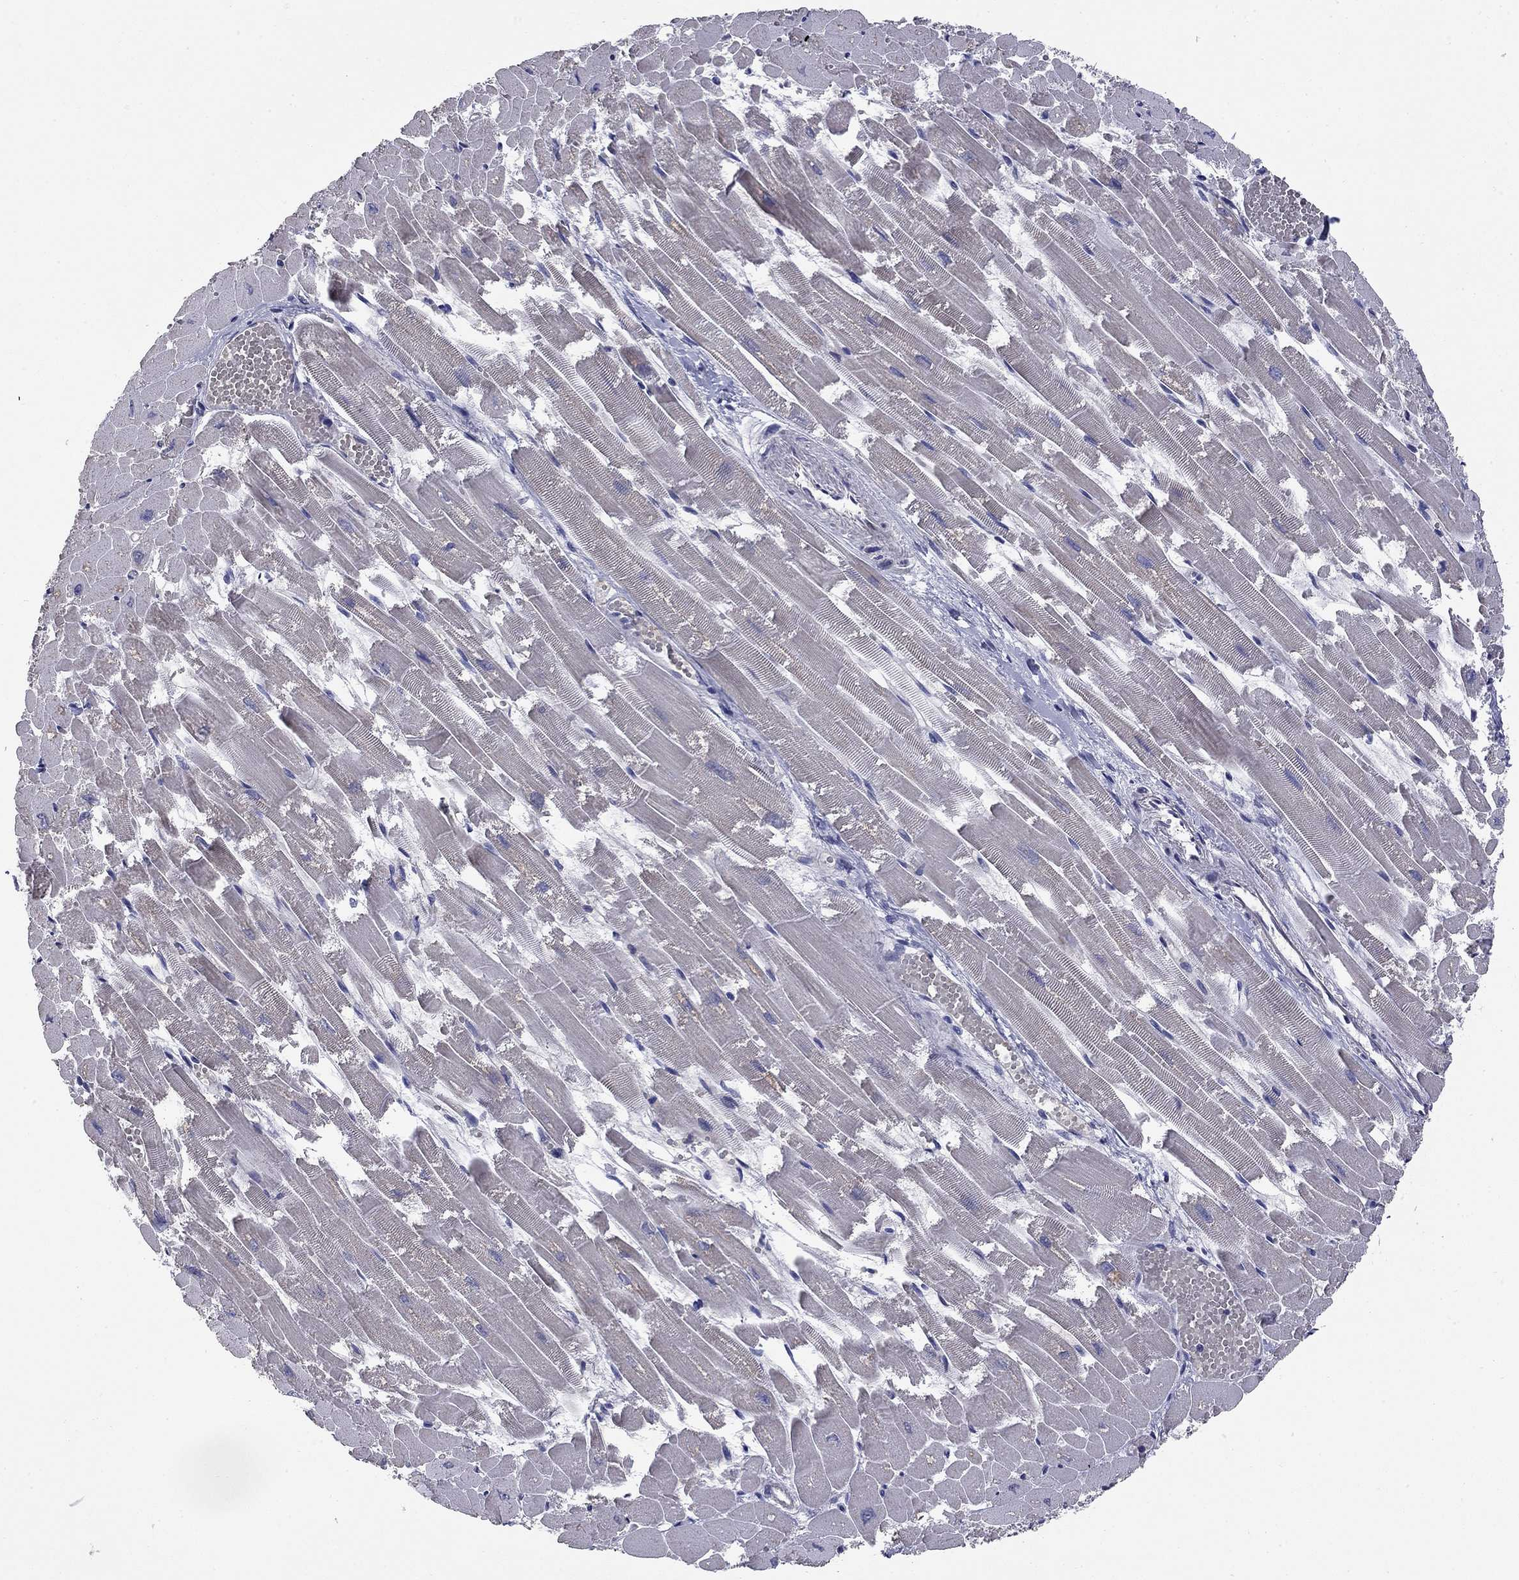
{"staining": {"intensity": "negative", "quantity": "none", "location": "none"}, "tissue": "heart muscle", "cell_type": "Cardiomyocytes", "image_type": "normal", "snomed": [{"axis": "morphology", "description": "Normal tissue, NOS"}, {"axis": "topography", "description": "Heart"}], "caption": "Histopathology image shows no protein positivity in cardiomyocytes of unremarkable heart muscle. (Stains: DAB immunohistochemistry with hematoxylin counter stain, Microscopy: brightfield microscopy at high magnification).", "gene": "HTR4", "patient": {"sex": "female", "age": 52}}